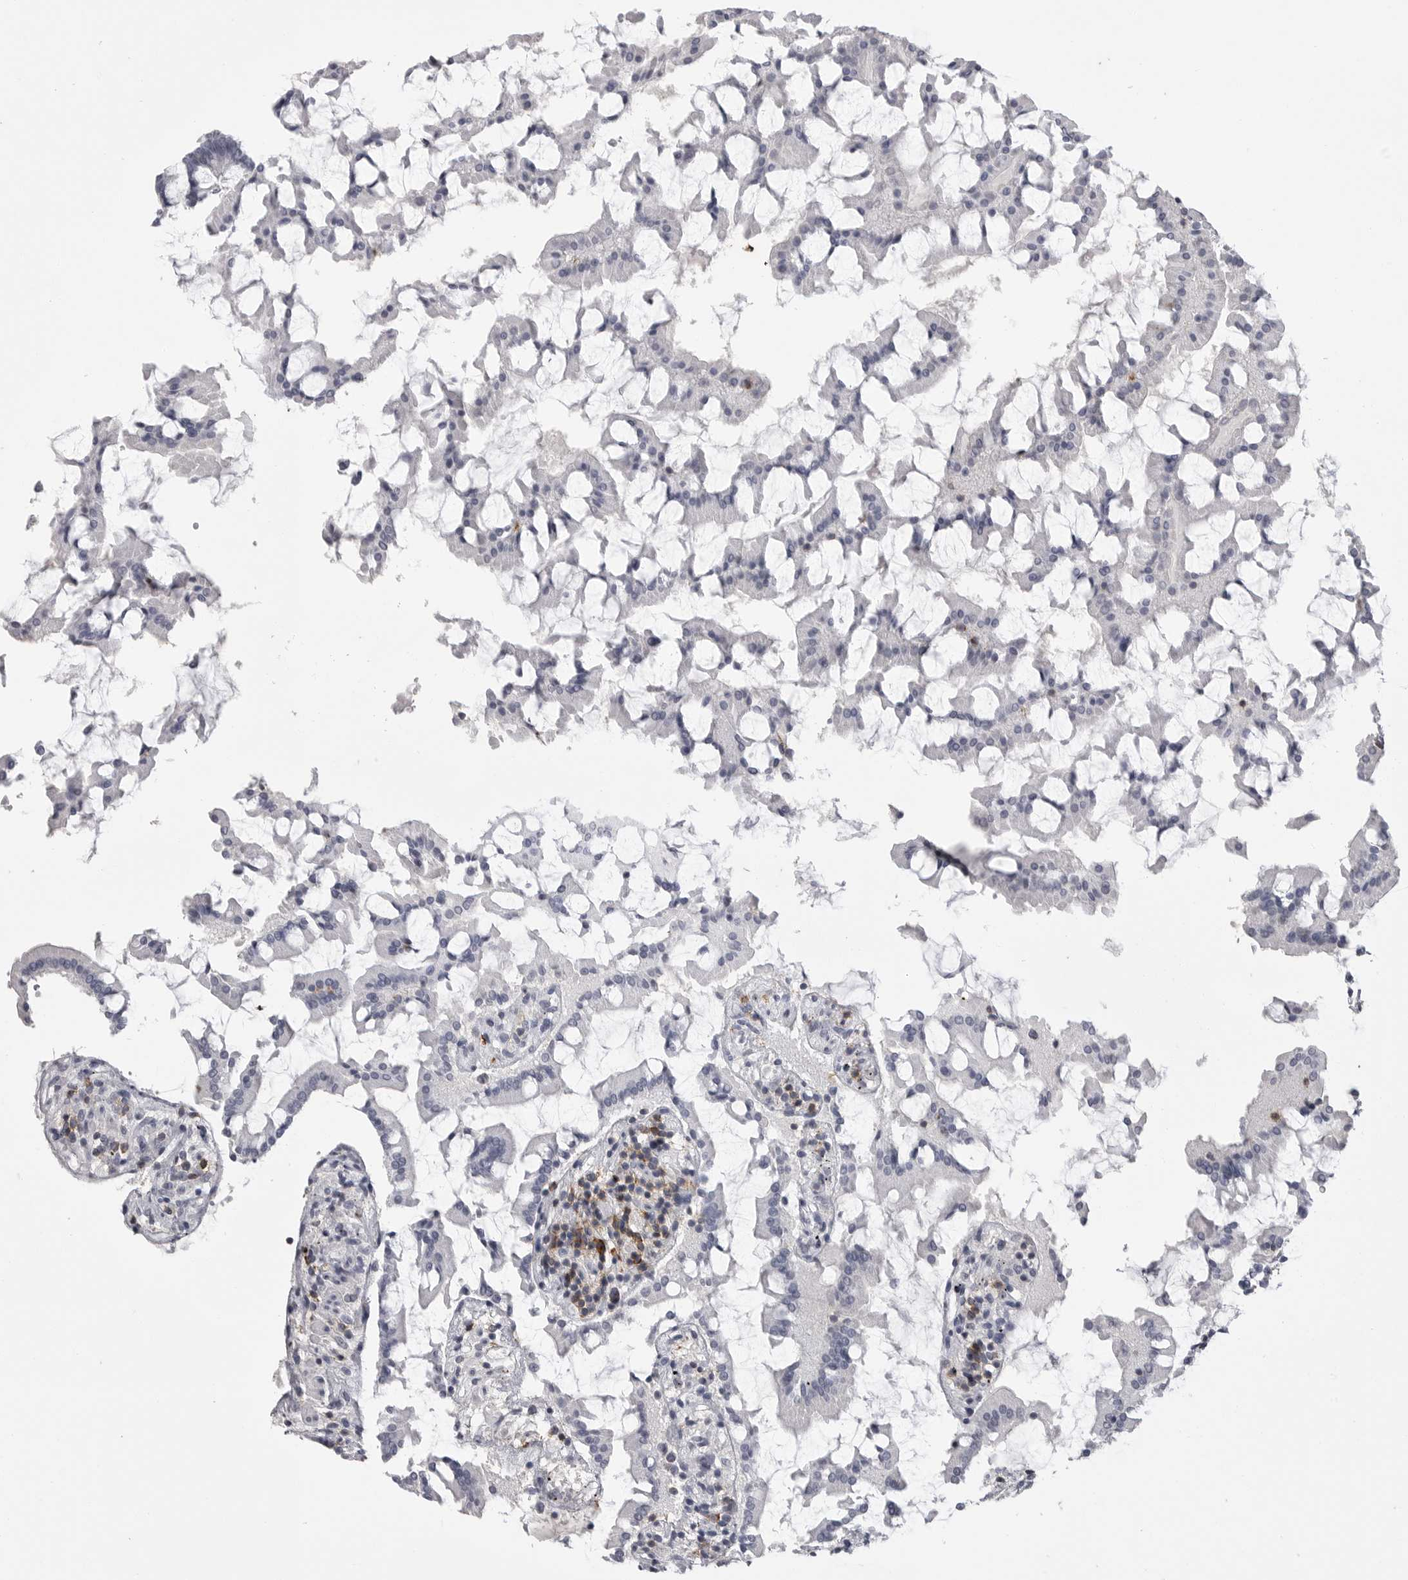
{"staining": {"intensity": "negative", "quantity": "none", "location": "none"}, "tissue": "small intestine", "cell_type": "Glandular cells", "image_type": "normal", "snomed": [{"axis": "morphology", "description": "Normal tissue, NOS"}, {"axis": "topography", "description": "Small intestine"}], "caption": "Protein analysis of normal small intestine reveals no significant staining in glandular cells.", "gene": "ITGAL", "patient": {"sex": "male", "age": 41}}